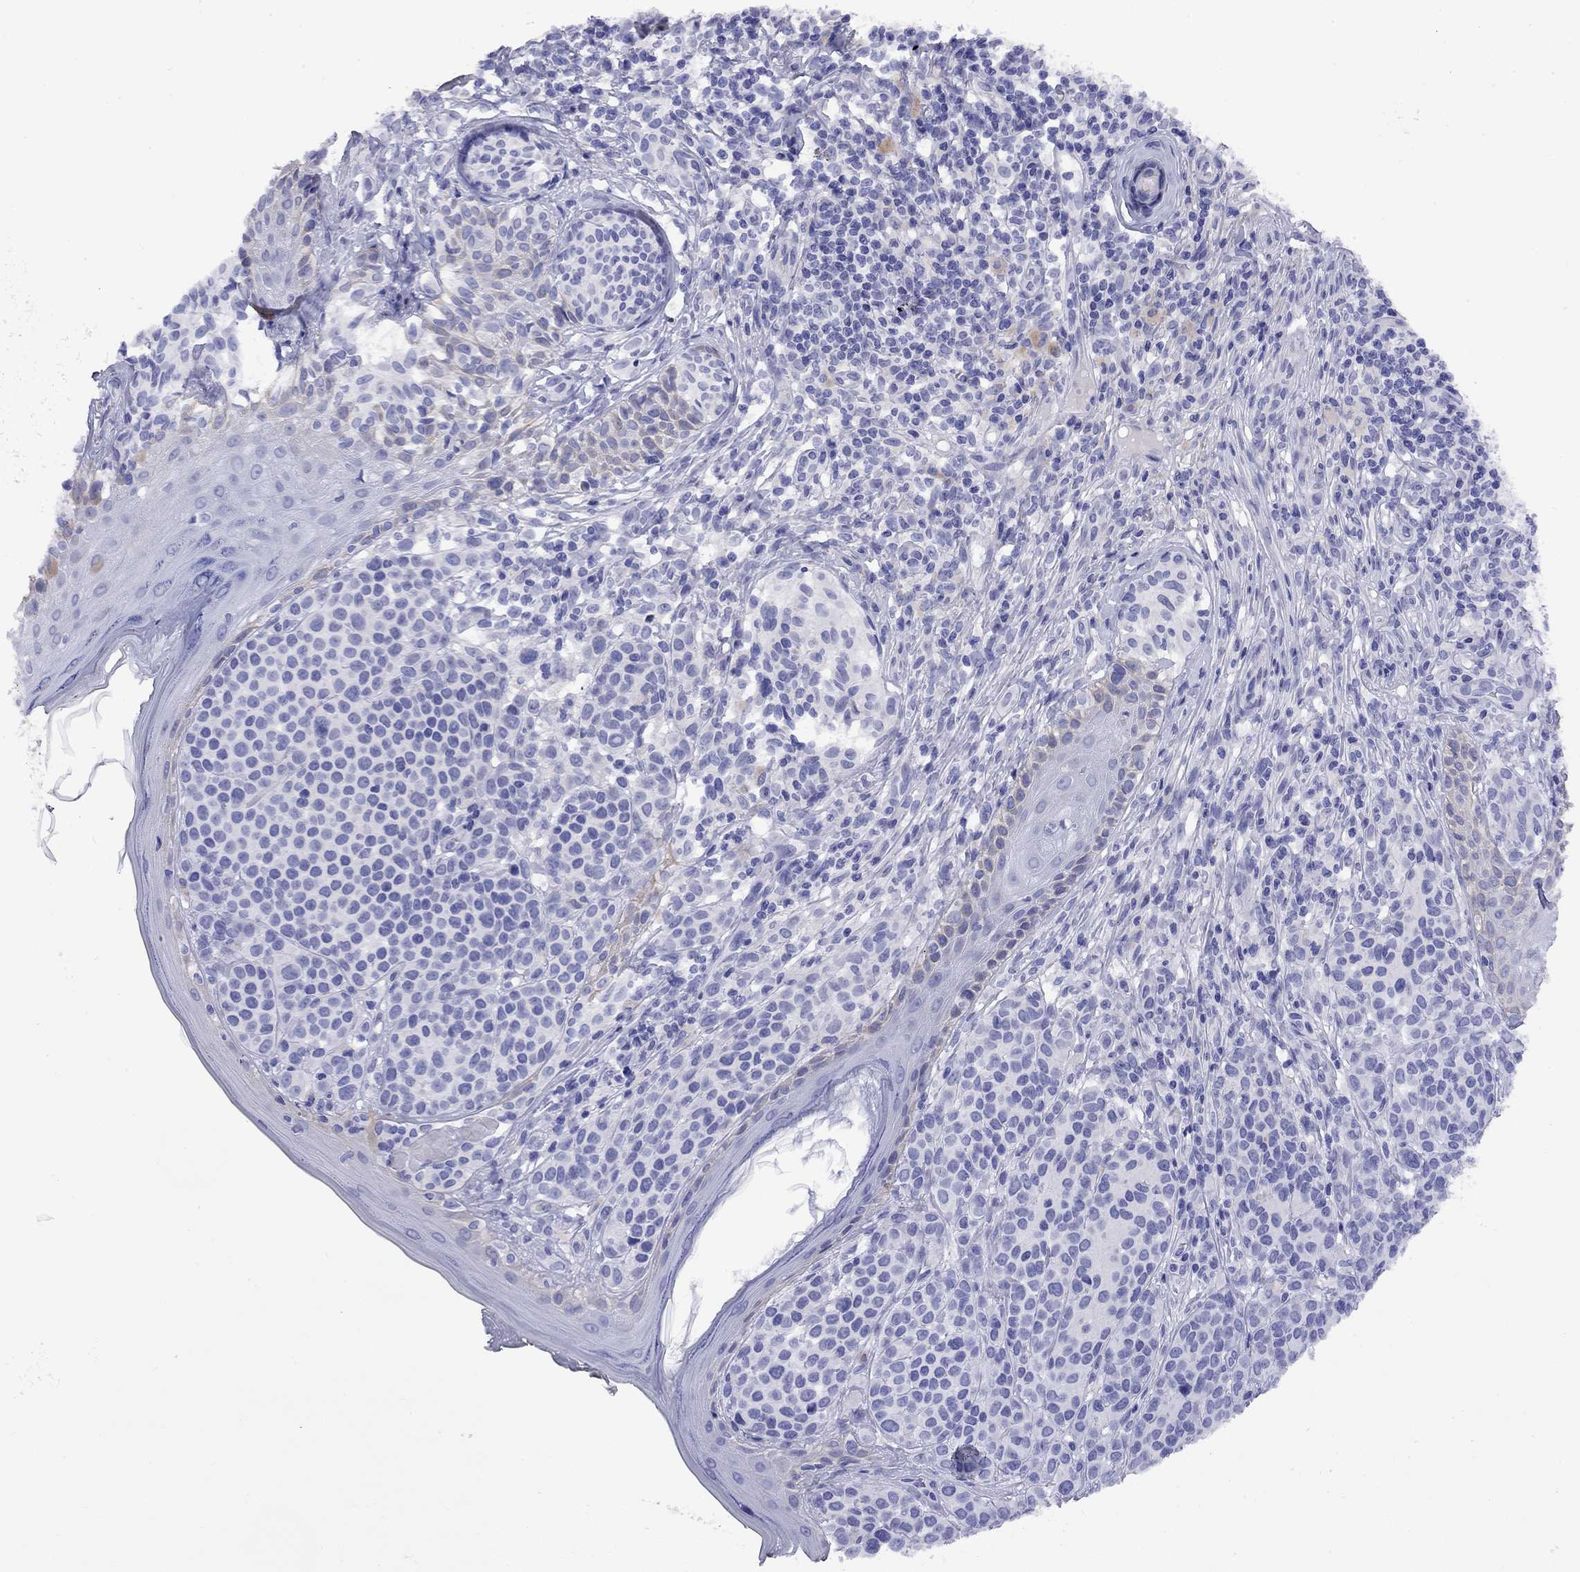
{"staining": {"intensity": "weak", "quantity": "<25%", "location": "cytoplasmic/membranous"}, "tissue": "melanoma", "cell_type": "Tumor cells", "image_type": "cancer", "snomed": [{"axis": "morphology", "description": "Malignant melanoma, NOS"}, {"axis": "topography", "description": "Skin"}], "caption": "Protein analysis of melanoma displays no significant expression in tumor cells.", "gene": "CMYA5", "patient": {"sex": "male", "age": 79}}